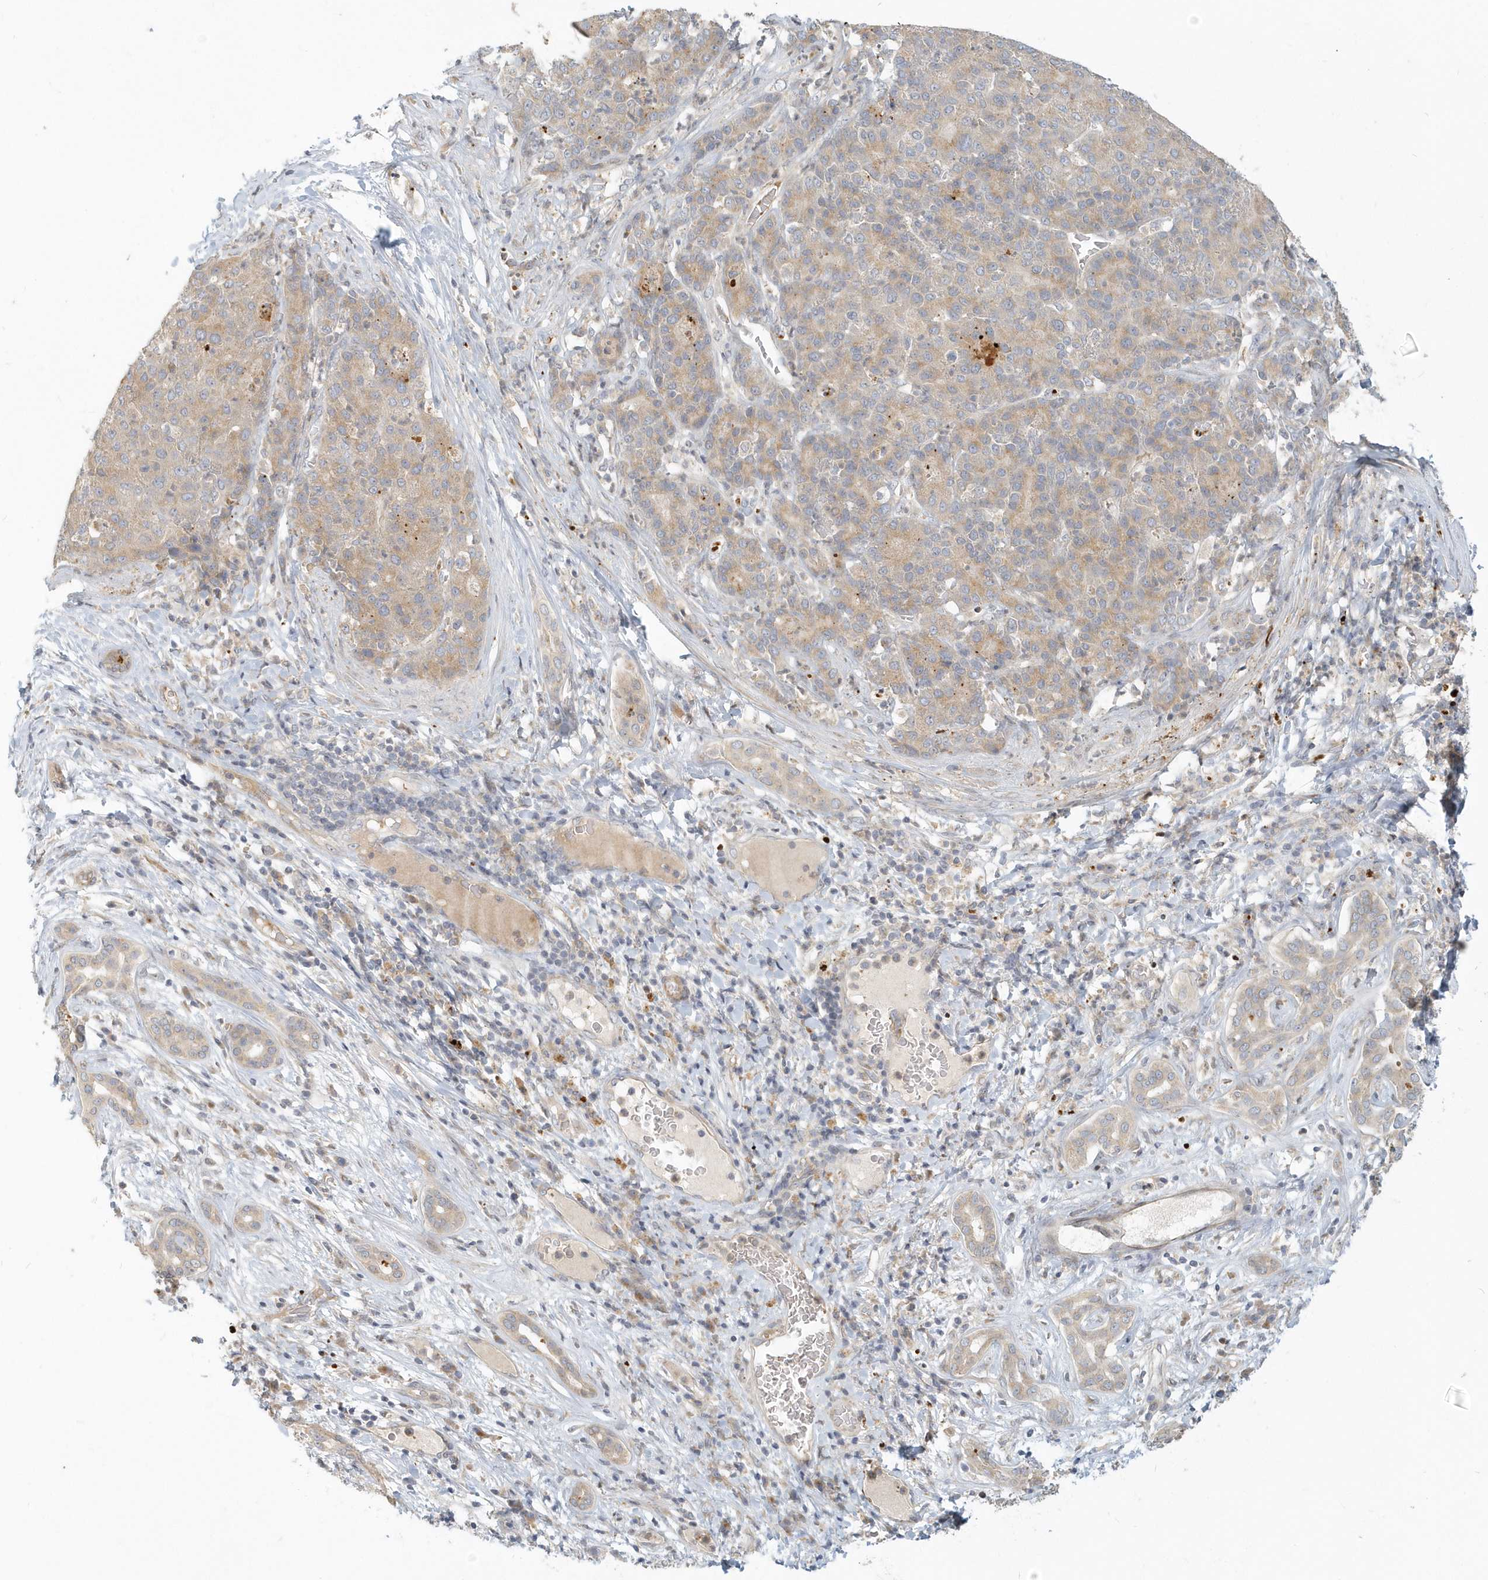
{"staining": {"intensity": "weak", "quantity": ">75%", "location": "cytoplasmic/membranous"}, "tissue": "liver cancer", "cell_type": "Tumor cells", "image_type": "cancer", "snomed": [{"axis": "morphology", "description": "Carcinoma, Hepatocellular, NOS"}, {"axis": "topography", "description": "Liver"}], "caption": "Immunohistochemistry of liver cancer demonstrates low levels of weak cytoplasmic/membranous expression in approximately >75% of tumor cells. Nuclei are stained in blue.", "gene": "NAPB", "patient": {"sex": "male", "age": 65}}